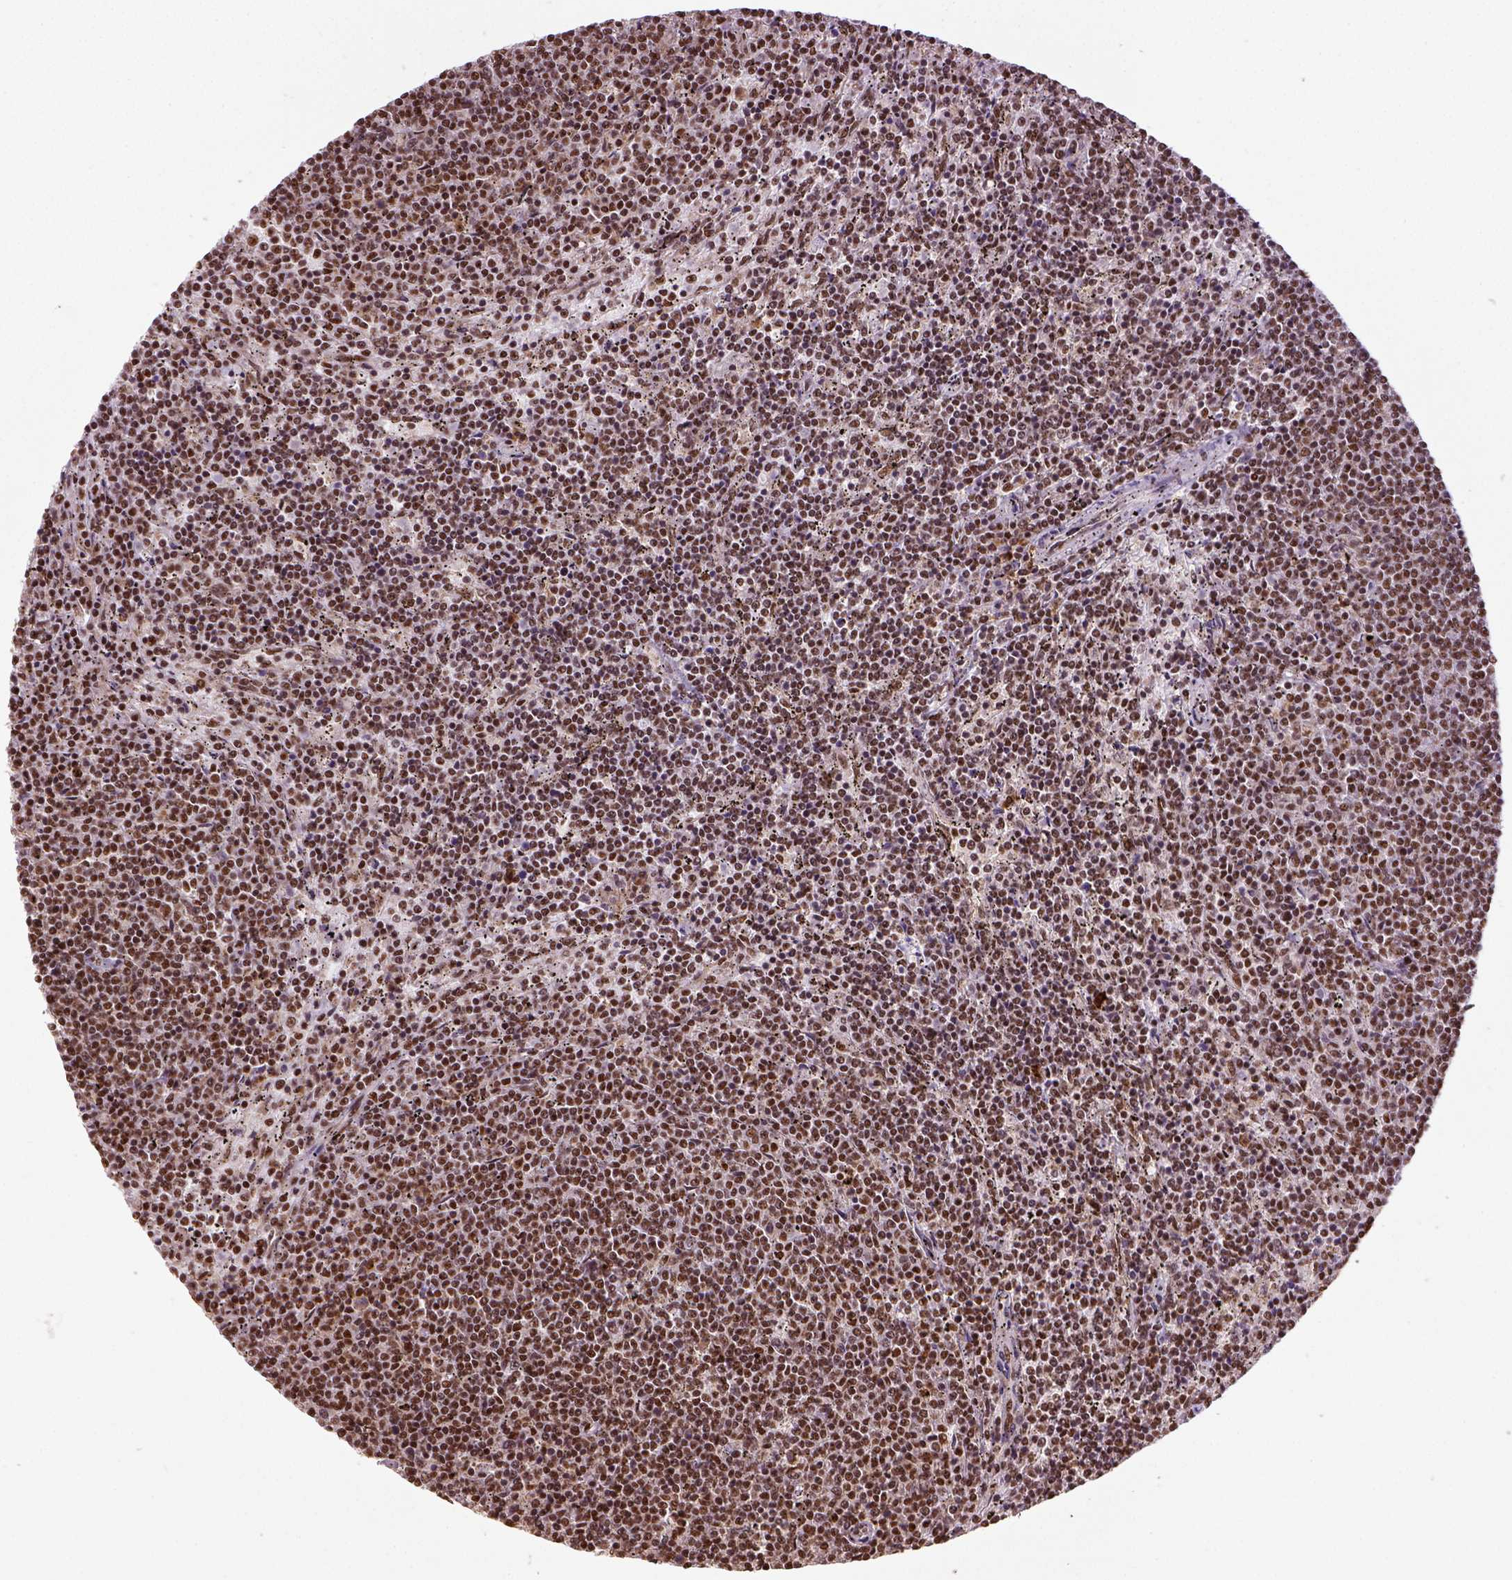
{"staining": {"intensity": "moderate", "quantity": ">75%", "location": "nuclear"}, "tissue": "lymphoma", "cell_type": "Tumor cells", "image_type": "cancer", "snomed": [{"axis": "morphology", "description": "Malignant lymphoma, non-Hodgkin's type, Low grade"}, {"axis": "topography", "description": "Spleen"}], "caption": "A histopathology image of lymphoma stained for a protein demonstrates moderate nuclear brown staining in tumor cells.", "gene": "CCAR1", "patient": {"sex": "female", "age": 50}}